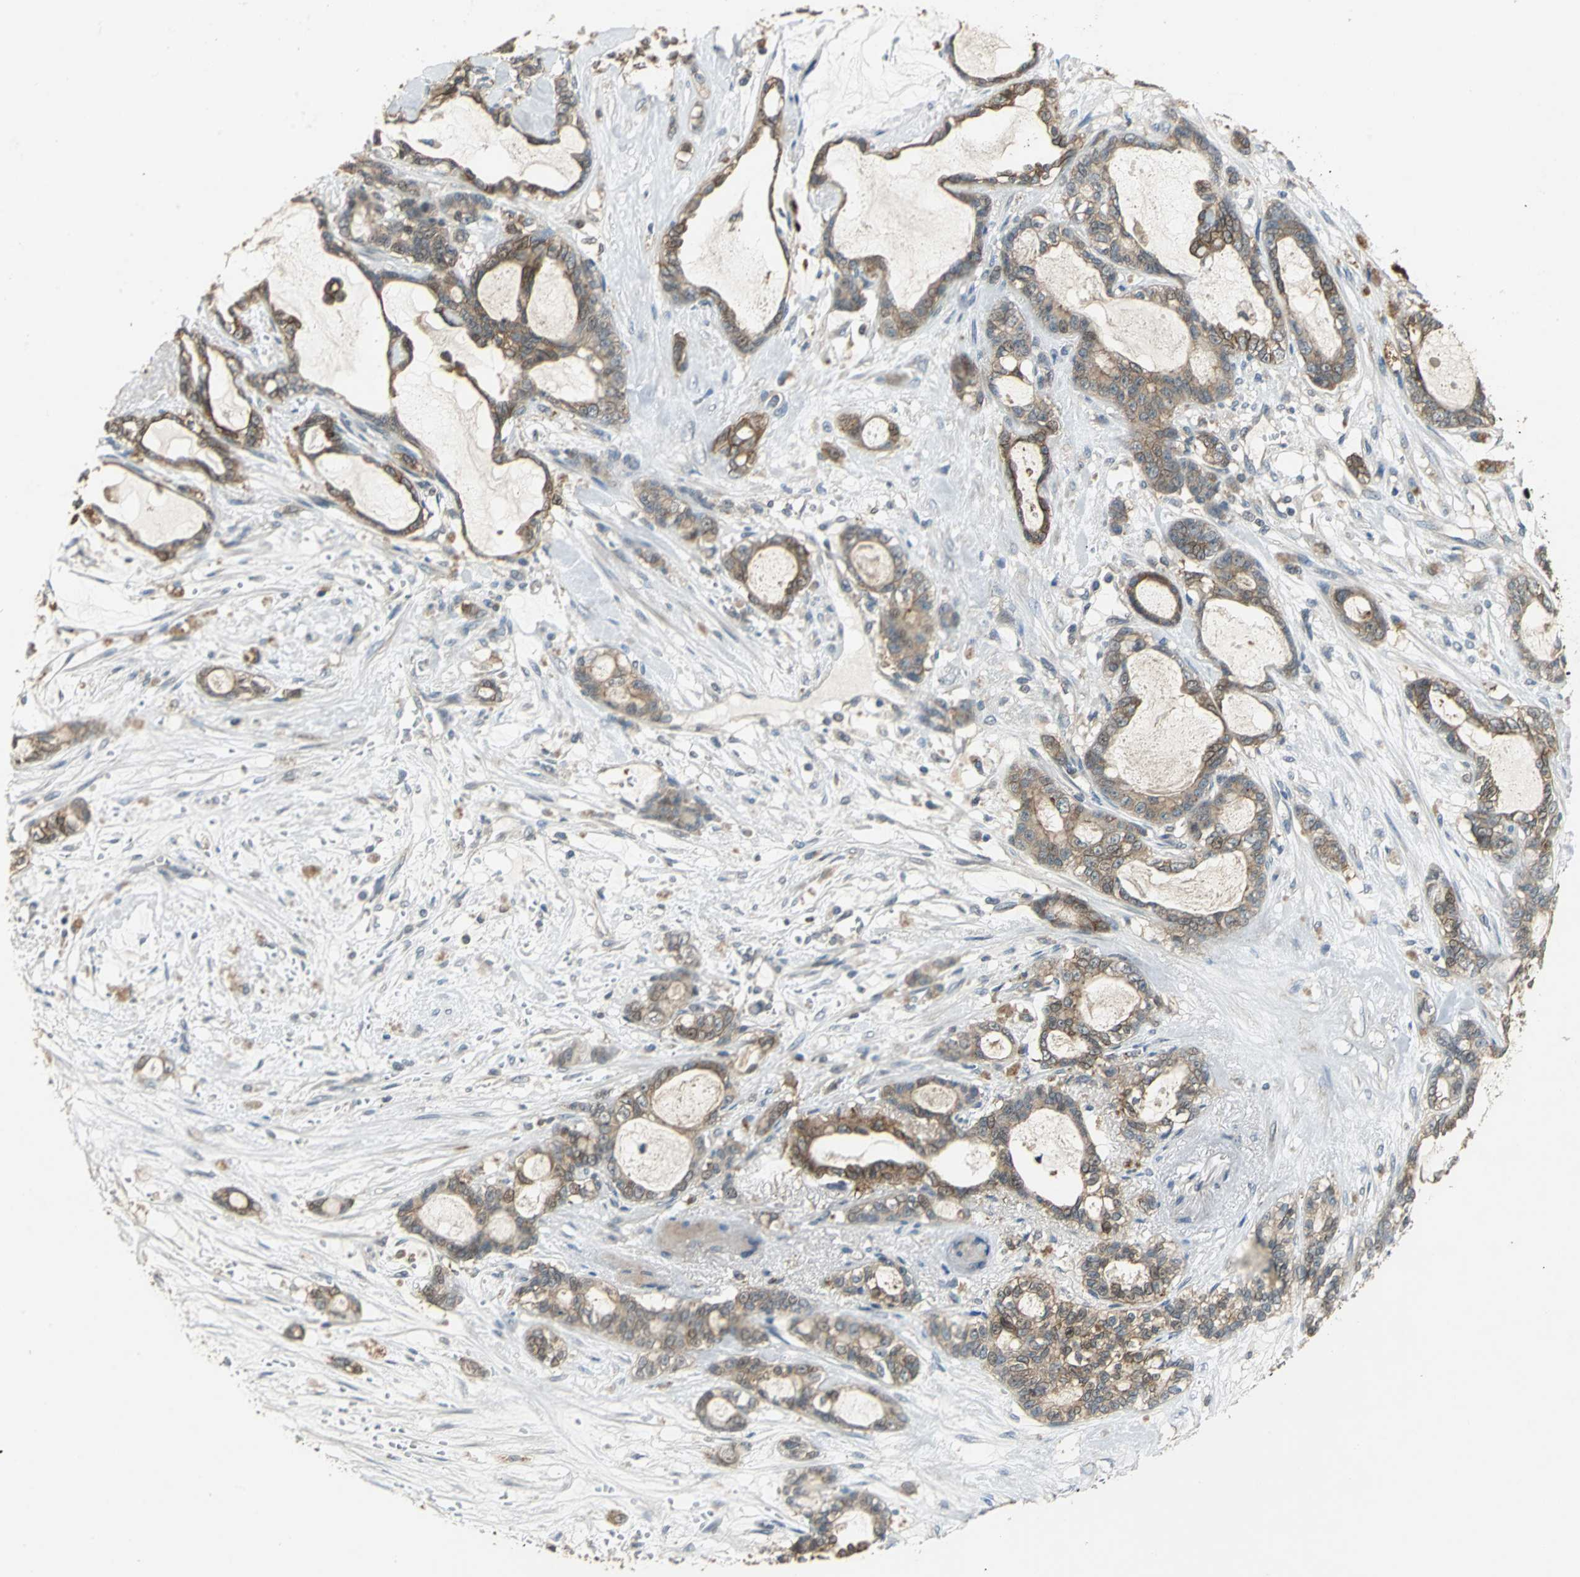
{"staining": {"intensity": "moderate", "quantity": ">75%", "location": "cytoplasmic/membranous"}, "tissue": "pancreatic cancer", "cell_type": "Tumor cells", "image_type": "cancer", "snomed": [{"axis": "morphology", "description": "Adenocarcinoma, NOS"}, {"axis": "topography", "description": "Pancreas"}], "caption": "A medium amount of moderate cytoplasmic/membranous positivity is present in about >75% of tumor cells in adenocarcinoma (pancreatic) tissue. The staining is performed using DAB brown chromogen to label protein expression. The nuclei are counter-stained blue using hematoxylin.", "gene": "MET", "patient": {"sex": "female", "age": 73}}